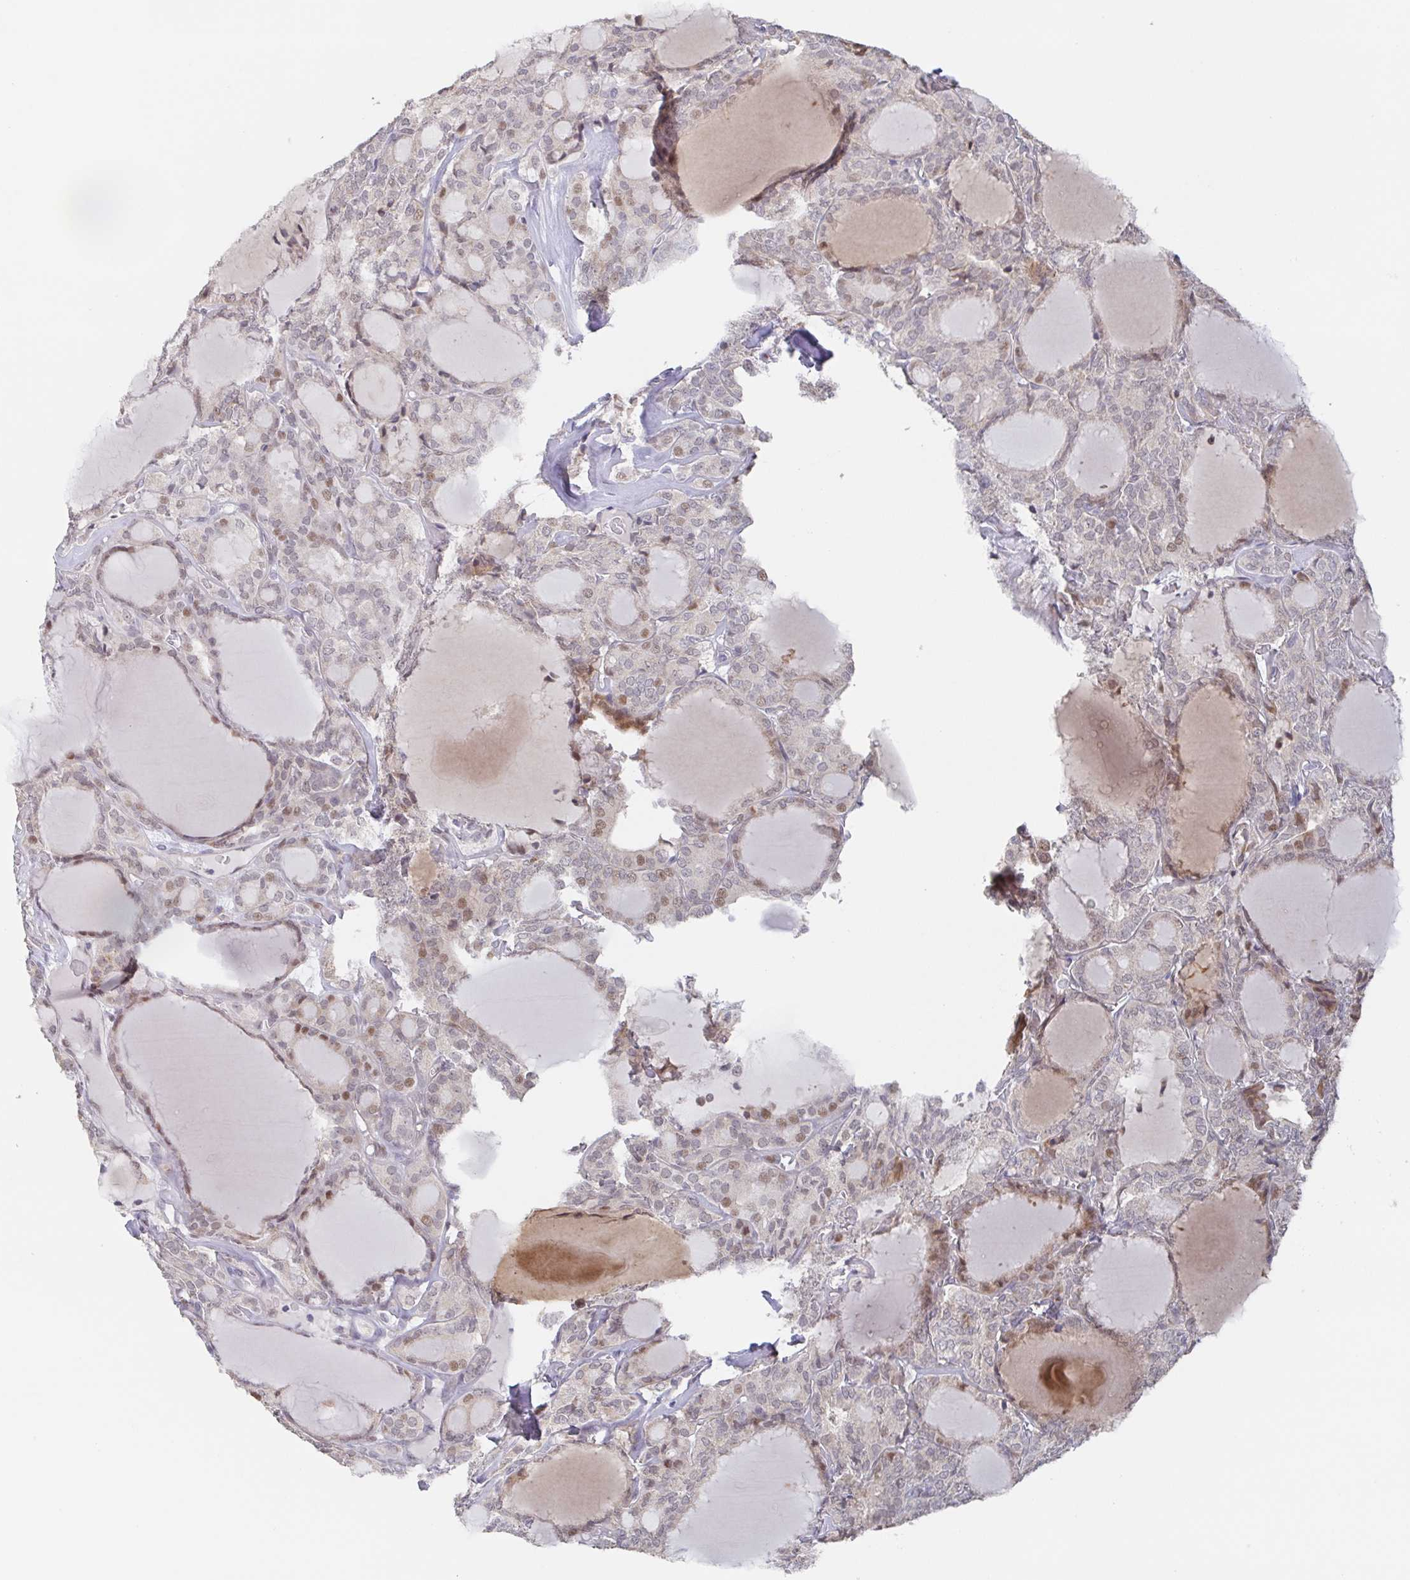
{"staining": {"intensity": "weak", "quantity": "25%-75%", "location": "nuclear"}, "tissue": "thyroid cancer", "cell_type": "Tumor cells", "image_type": "cancer", "snomed": [{"axis": "morphology", "description": "Follicular adenoma carcinoma, NOS"}, {"axis": "topography", "description": "Thyroid gland"}], "caption": "Thyroid follicular adenoma carcinoma stained with DAB (3,3'-diaminobenzidine) immunohistochemistry displays low levels of weak nuclear expression in about 25%-75% of tumor cells. (DAB (3,3'-diaminobenzidine) IHC with brightfield microscopy, high magnification).", "gene": "POU2F3", "patient": {"sex": "male", "age": 74}}